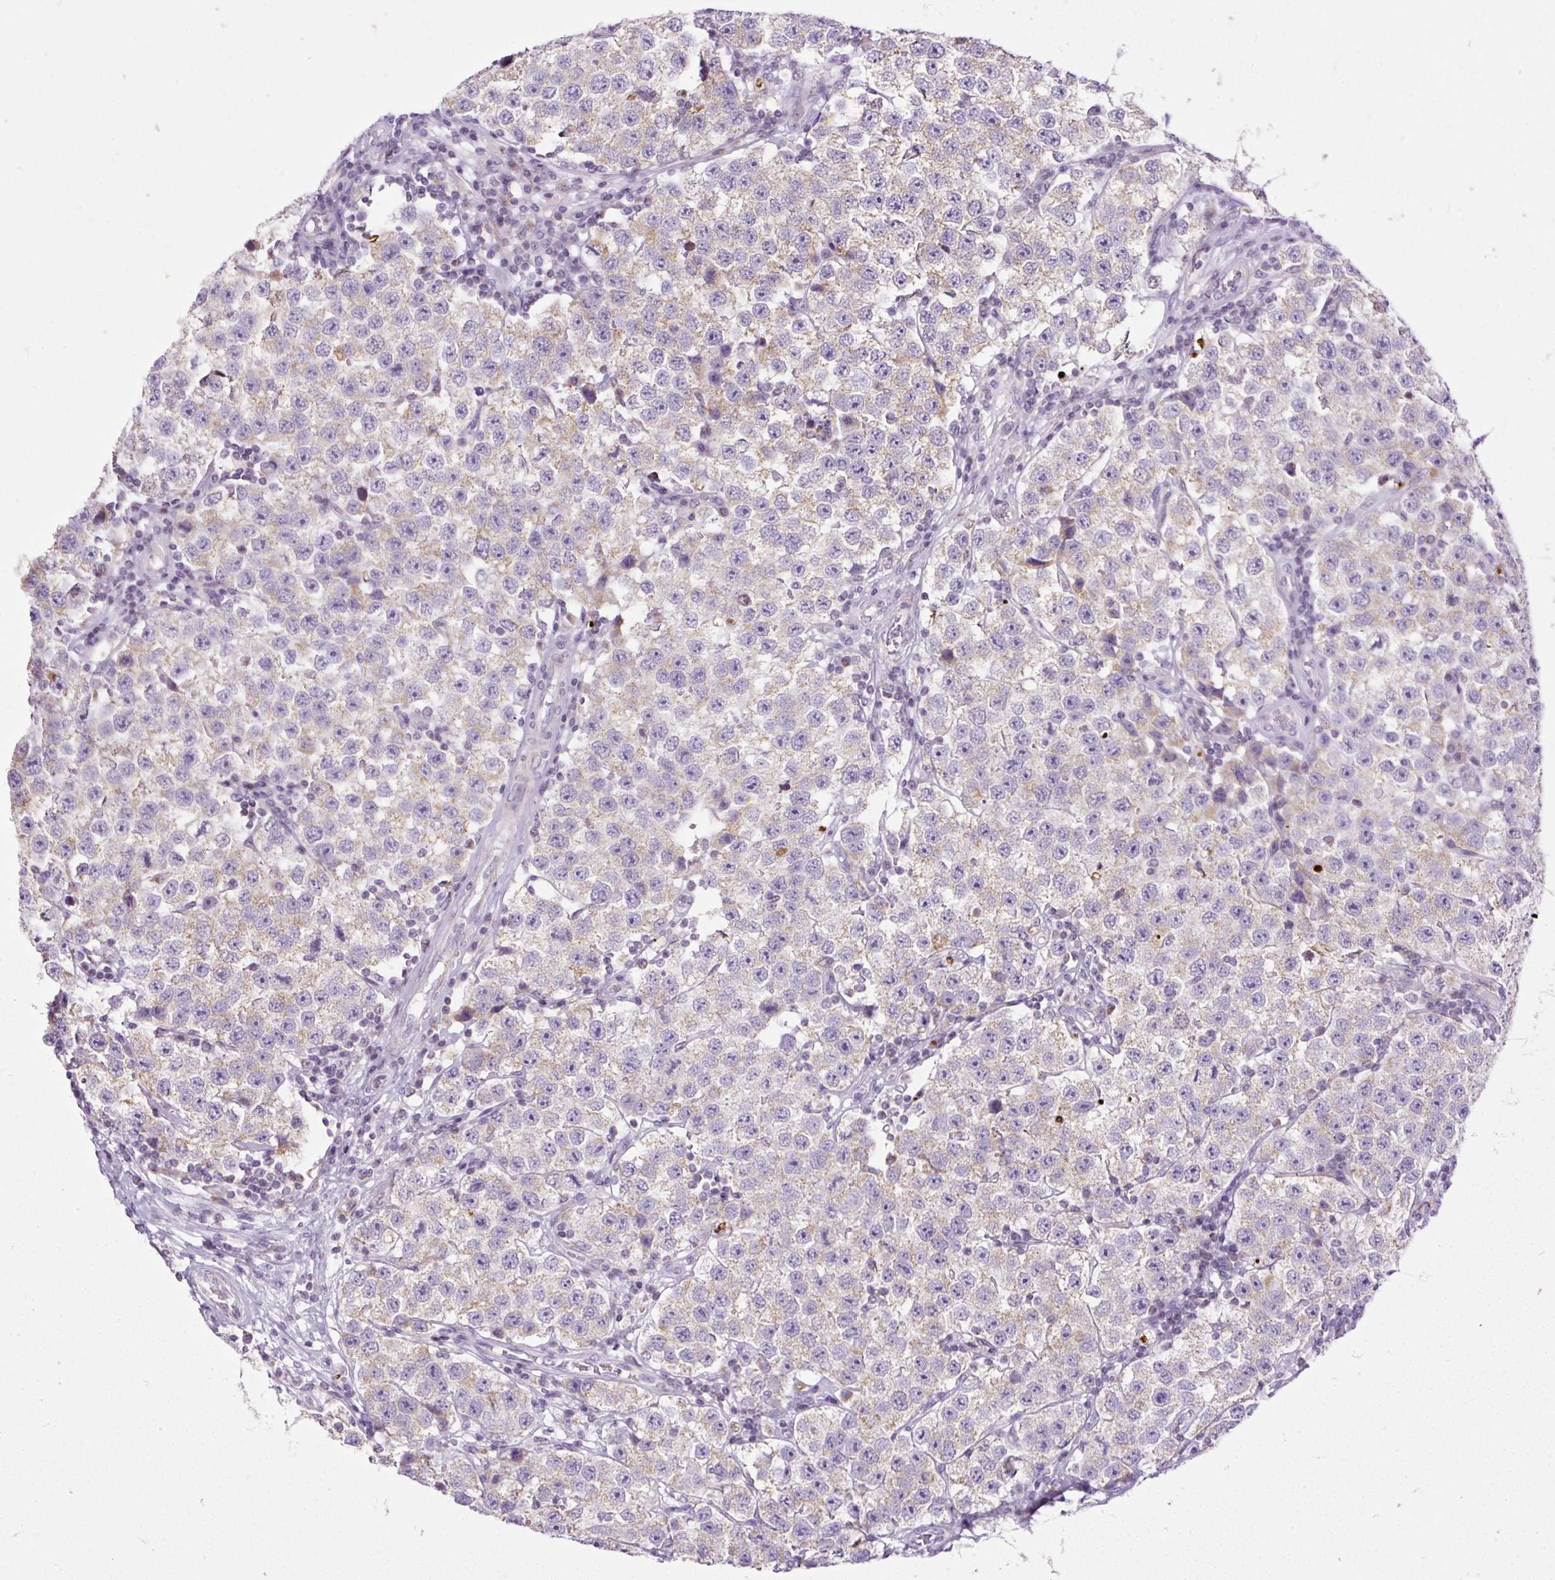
{"staining": {"intensity": "weak", "quantity": "<25%", "location": "cytoplasmic/membranous"}, "tissue": "testis cancer", "cell_type": "Tumor cells", "image_type": "cancer", "snomed": [{"axis": "morphology", "description": "Seminoma, NOS"}, {"axis": "topography", "description": "Testis"}], "caption": "Testis seminoma stained for a protein using IHC displays no positivity tumor cells.", "gene": "FMC1", "patient": {"sex": "male", "age": 34}}